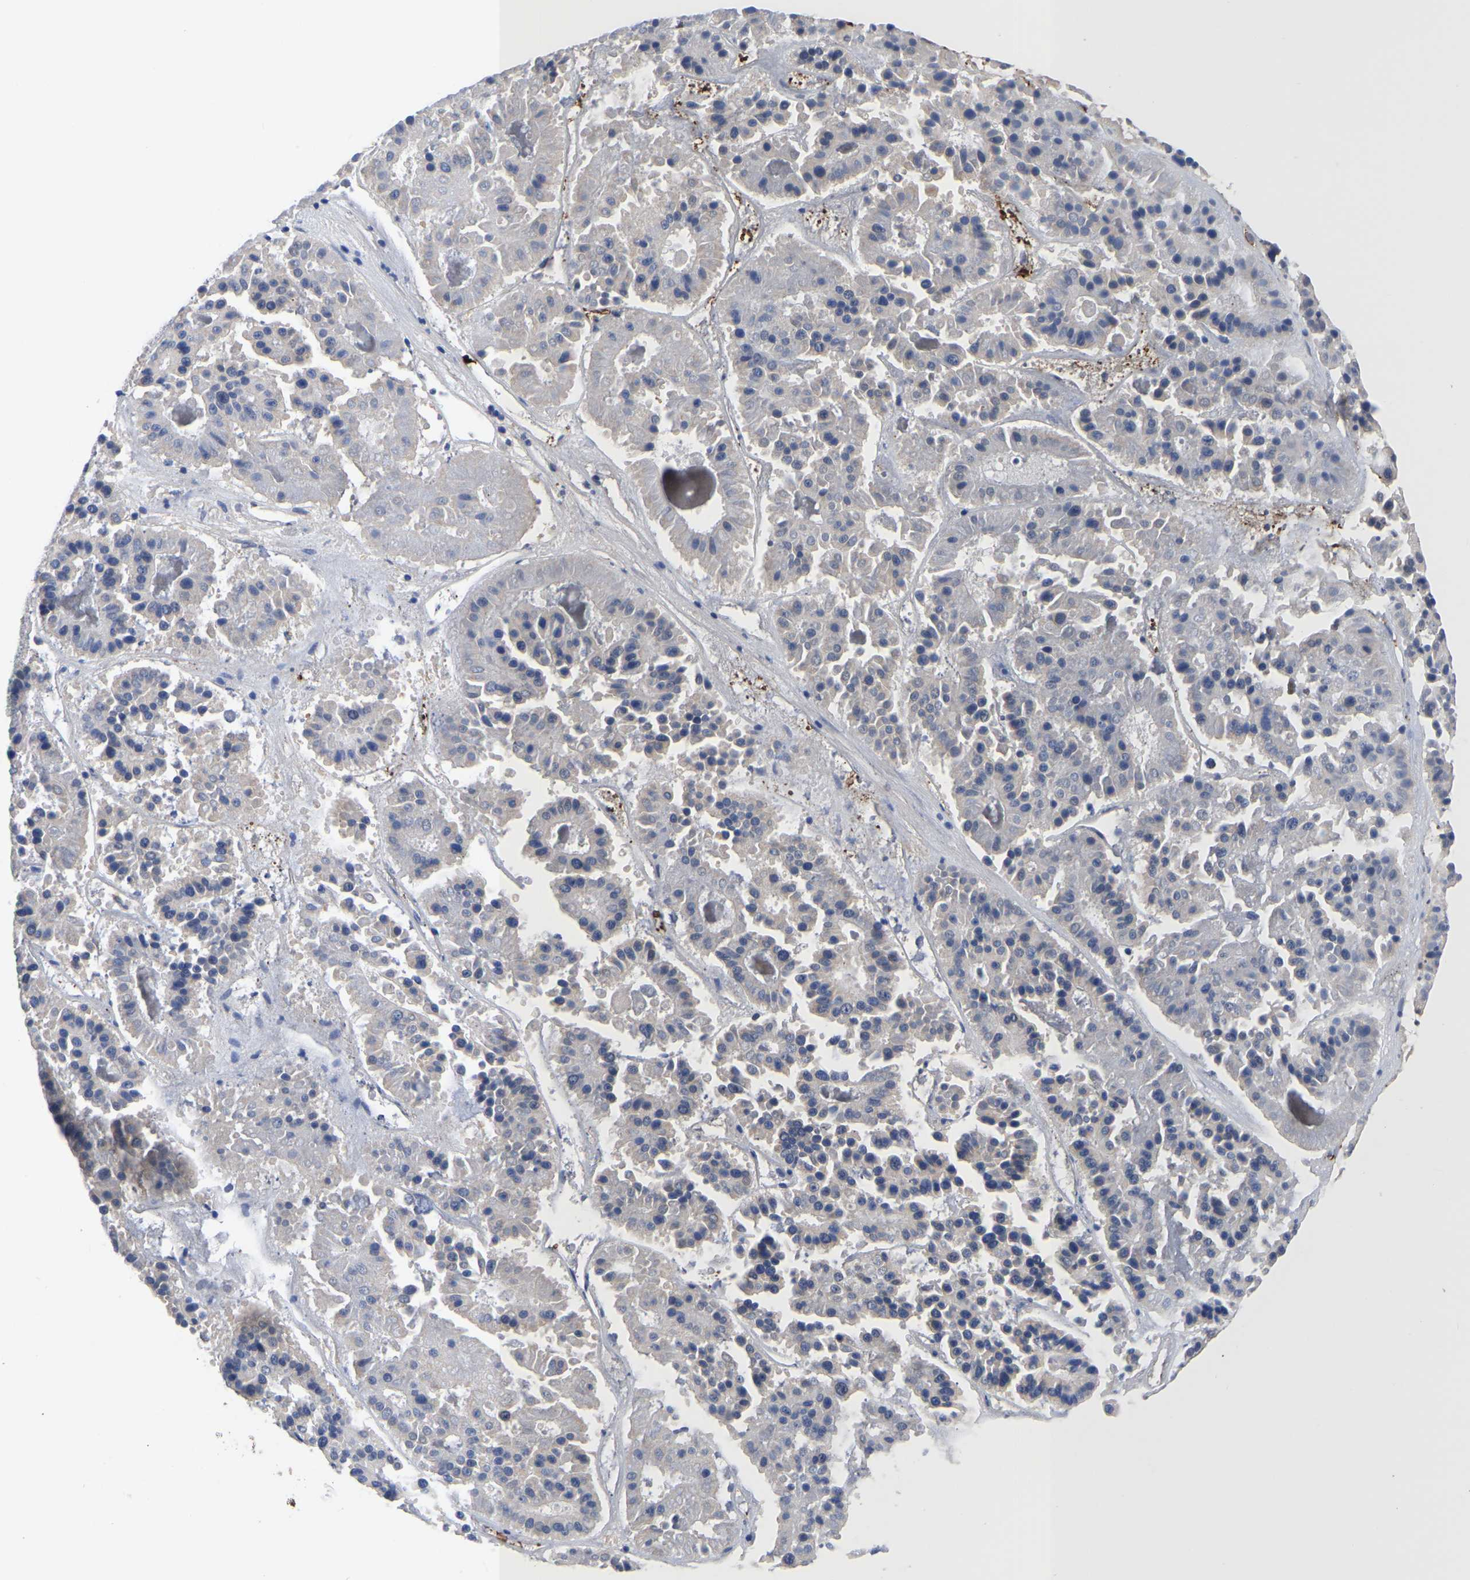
{"staining": {"intensity": "negative", "quantity": "none", "location": "none"}, "tissue": "pancreatic cancer", "cell_type": "Tumor cells", "image_type": "cancer", "snomed": [{"axis": "morphology", "description": "Adenocarcinoma, NOS"}, {"axis": "topography", "description": "Pancreas"}], "caption": "This is an immunohistochemistry (IHC) micrograph of human pancreatic adenocarcinoma. There is no positivity in tumor cells.", "gene": "LIF", "patient": {"sex": "male", "age": 50}}